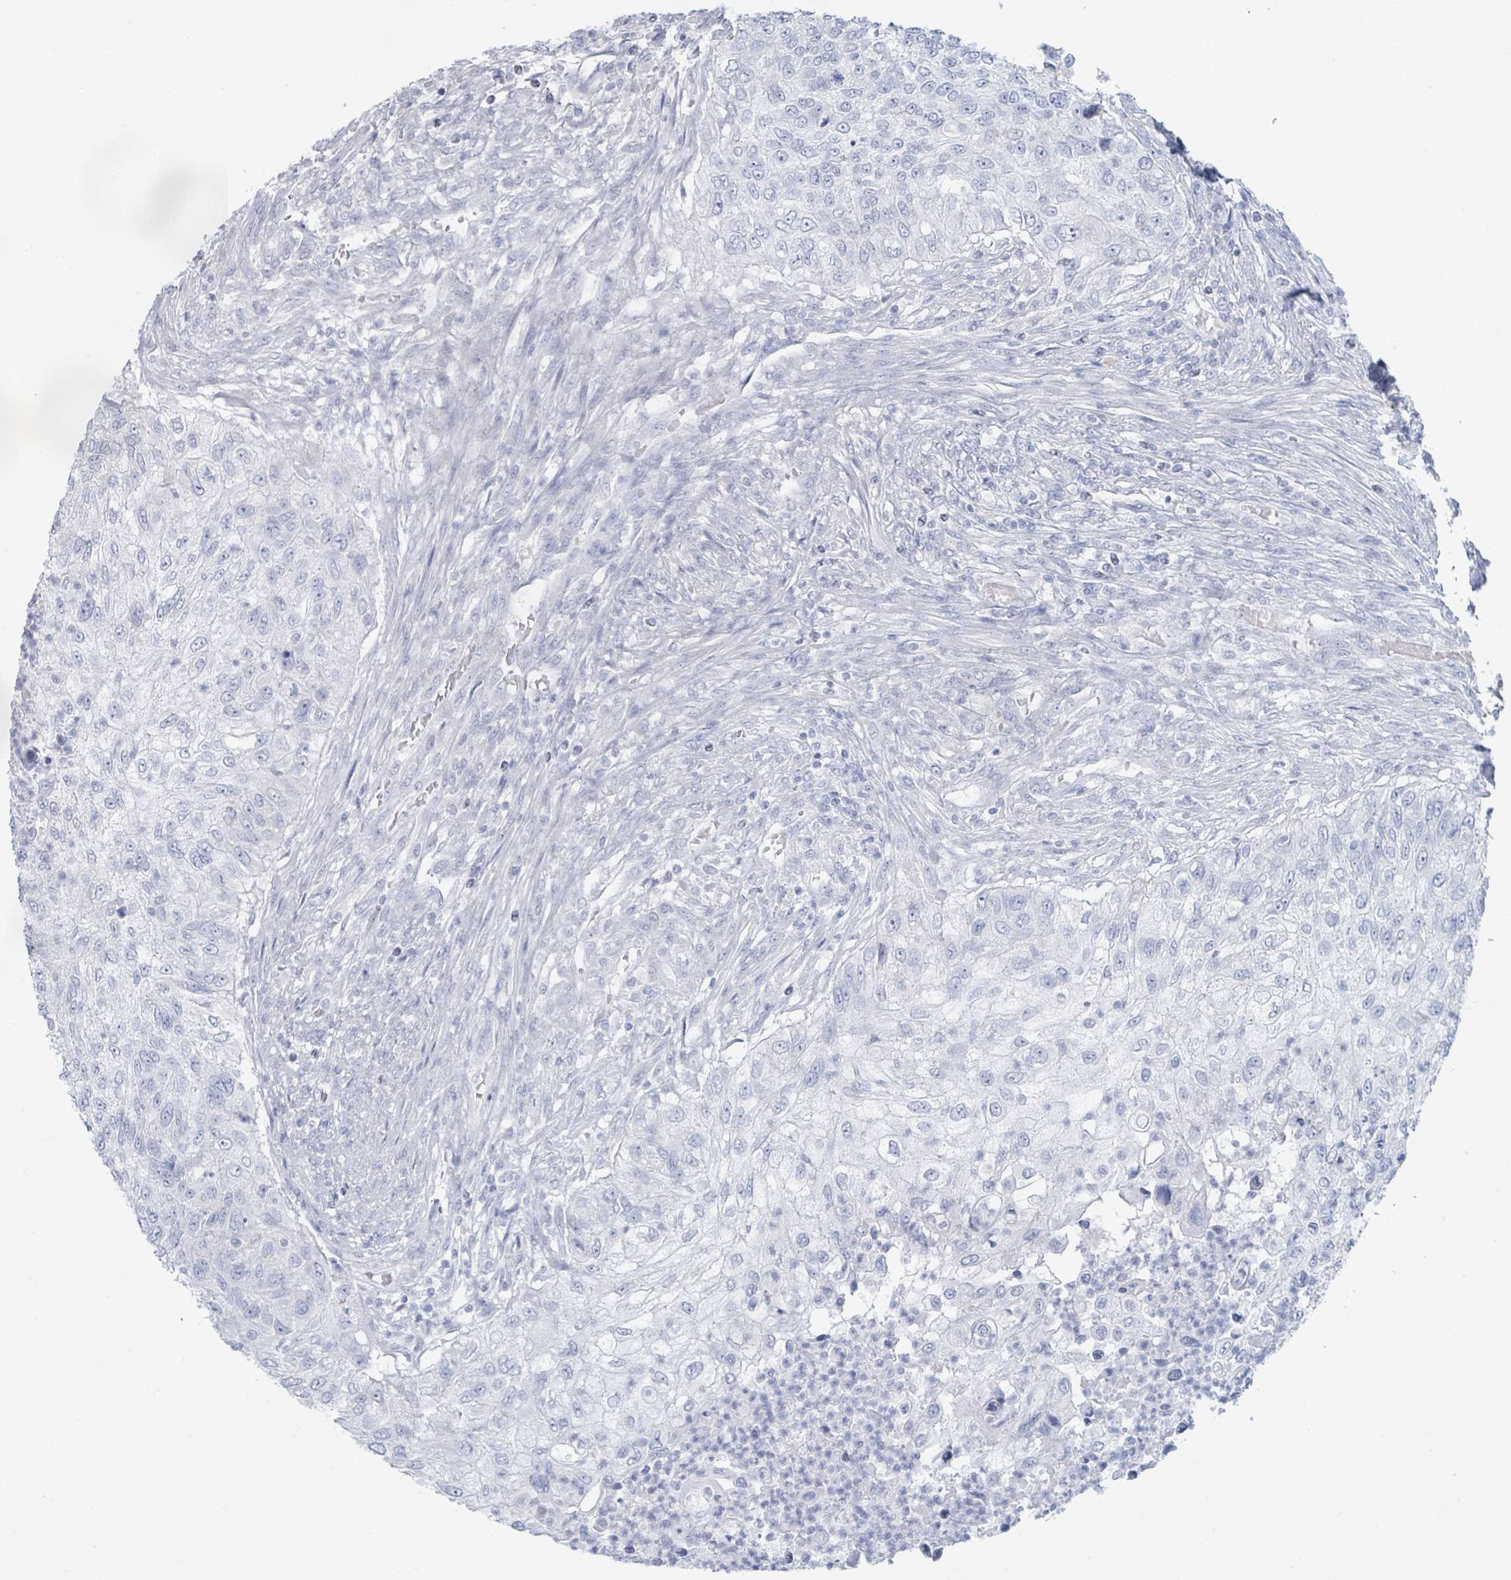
{"staining": {"intensity": "negative", "quantity": "none", "location": "none"}, "tissue": "urothelial cancer", "cell_type": "Tumor cells", "image_type": "cancer", "snomed": [{"axis": "morphology", "description": "Urothelial carcinoma, High grade"}, {"axis": "topography", "description": "Urinary bladder"}], "caption": "Immunohistochemistry of urothelial carcinoma (high-grade) displays no expression in tumor cells.", "gene": "PGA3", "patient": {"sex": "female", "age": 60}}